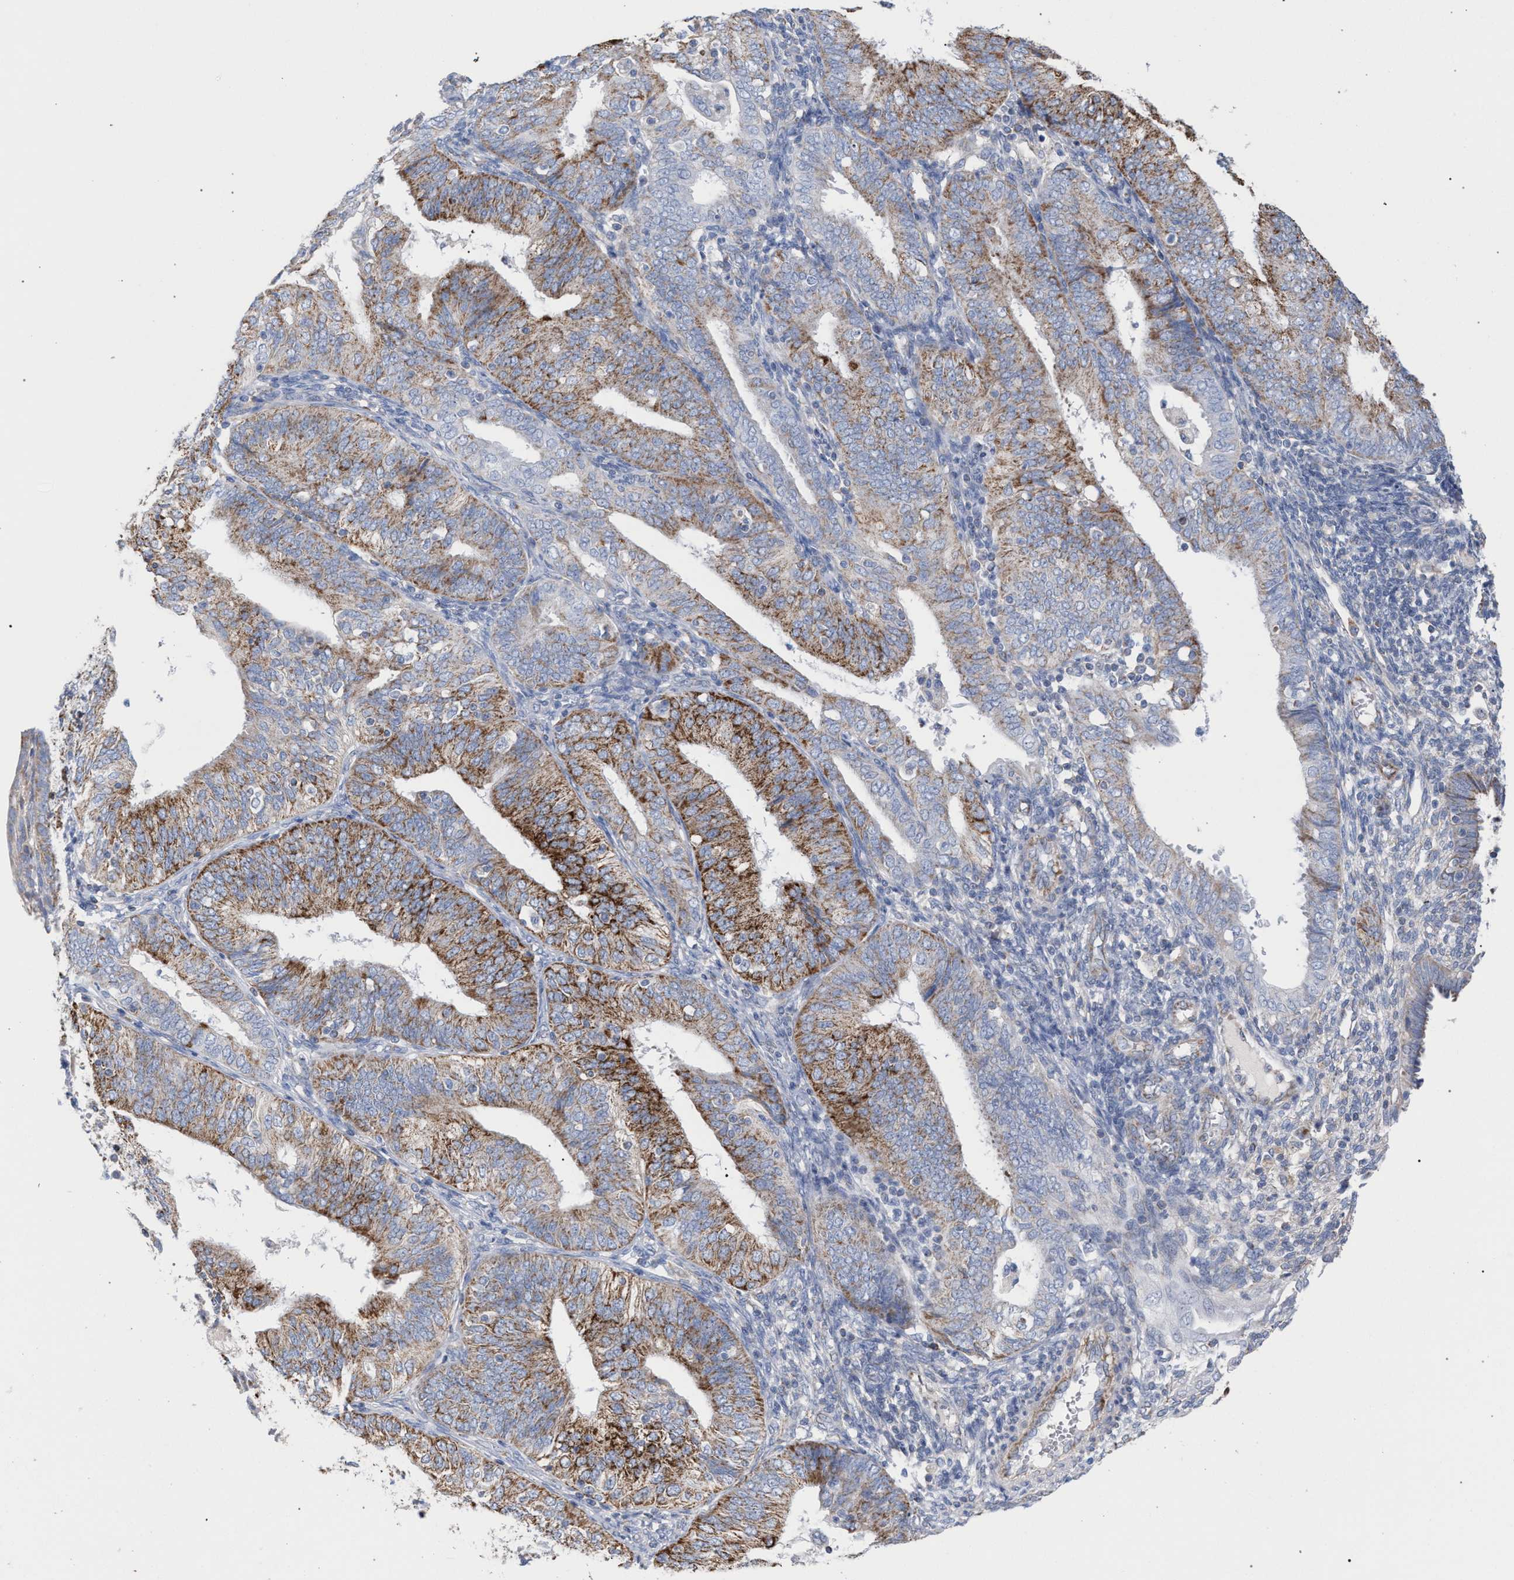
{"staining": {"intensity": "moderate", "quantity": ">75%", "location": "cytoplasmic/membranous"}, "tissue": "endometrial cancer", "cell_type": "Tumor cells", "image_type": "cancer", "snomed": [{"axis": "morphology", "description": "Adenocarcinoma, NOS"}, {"axis": "topography", "description": "Endometrium"}], "caption": "The immunohistochemical stain highlights moderate cytoplasmic/membranous positivity in tumor cells of endometrial cancer tissue. Nuclei are stained in blue.", "gene": "ECI2", "patient": {"sex": "female", "age": 58}}